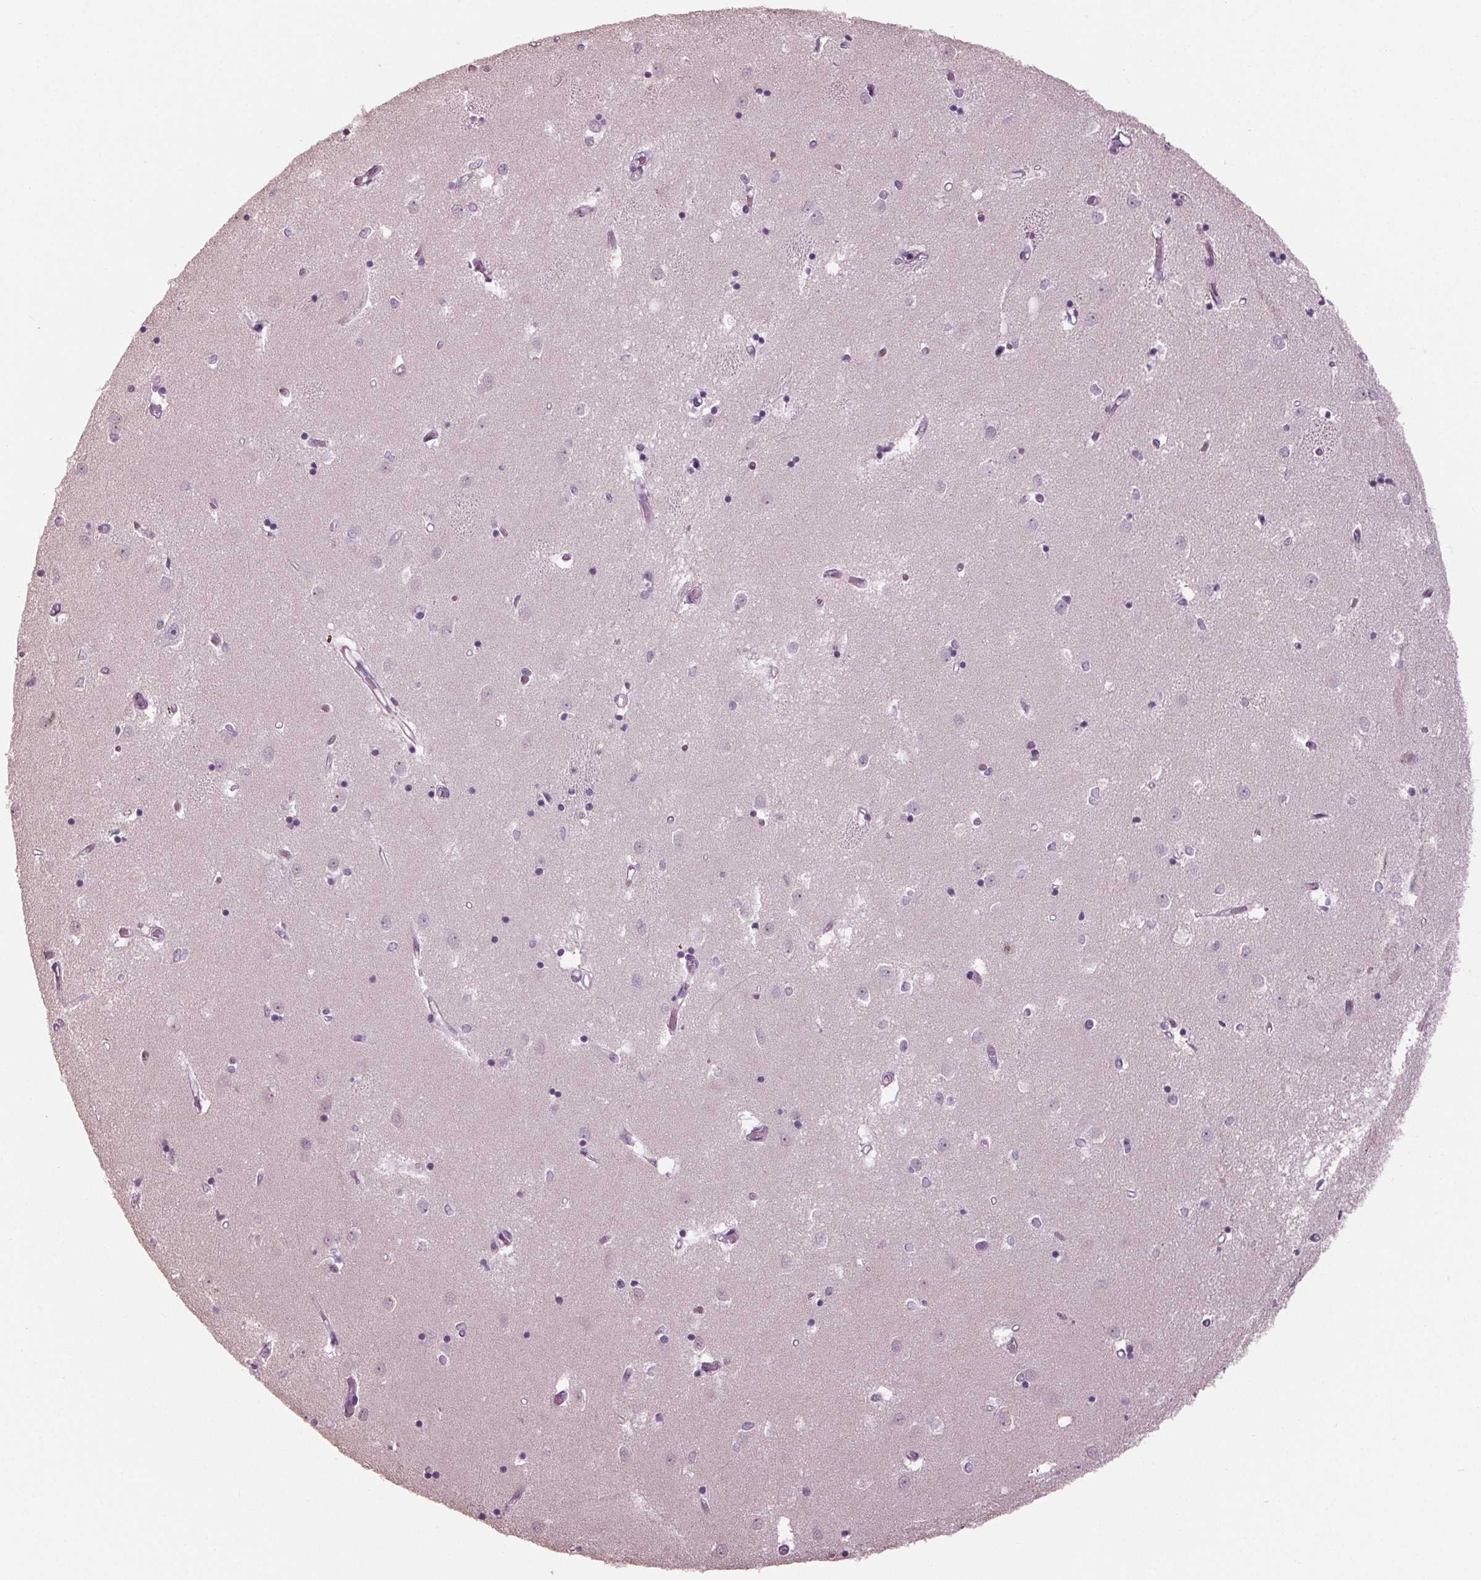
{"staining": {"intensity": "negative", "quantity": "none", "location": "none"}, "tissue": "caudate", "cell_type": "Glial cells", "image_type": "normal", "snomed": [{"axis": "morphology", "description": "Normal tissue, NOS"}, {"axis": "topography", "description": "Lateral ventricle wall"}], "caption": "Normal caudate was stained to show a protein in brown. There is no significant positivity in glial cells. (DAB immunohistochemistry (IHC) with hematoxylin counter stain).", "gene": "TNNC2", "patient": {"sex": "male", "age": 54}}